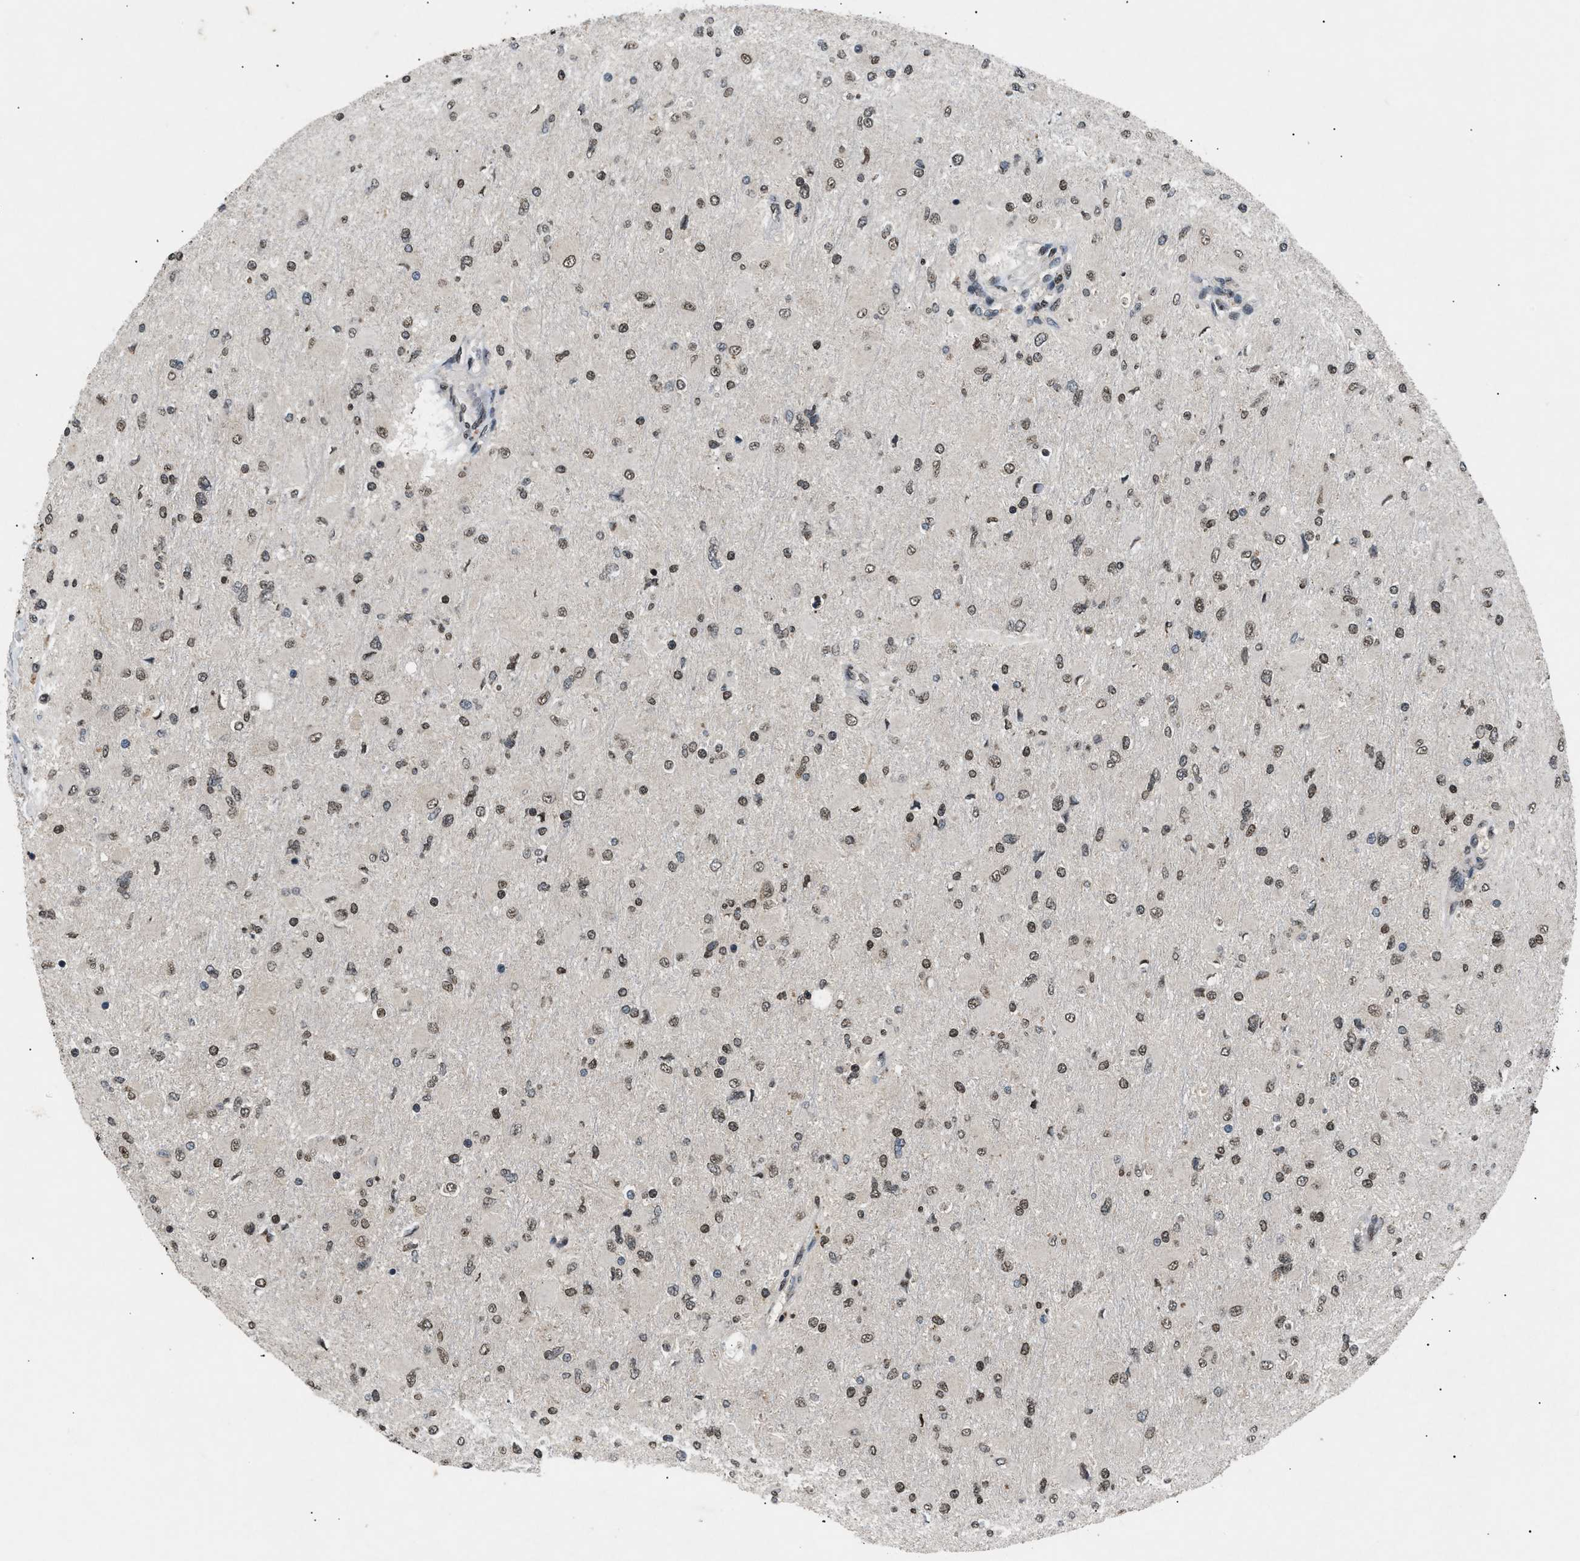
{"staining": {"intensity": "moderate", "quantity": ">75%", "location": "nuclear"}, "tissue": "glioma", "cell_type": "Tumor cells", "image_type": "cancer", "snomed": [{"axis": "morphology", "description": "Glioma, malignant, High grade"}, {"axis": "topography", "description": "Cerebral cortex"}], "caption": "High-magnification brightfield microscopy of high-grade glioma (malignant) stained with DAB (brown) and counterstained with hematoxylin (blue). tumor cells exhibit moderate nuclear expression is seen in approximately>75% of cells. The staining was performed using DAB (3,3'-diaminobenzidine) to visualize the protein expression in brown, while the nuclei were stained in blue with hematoxylin (Magnification: 20x).", "gene": "RBM5", "patient": {"sex": "female", "age": 36}}